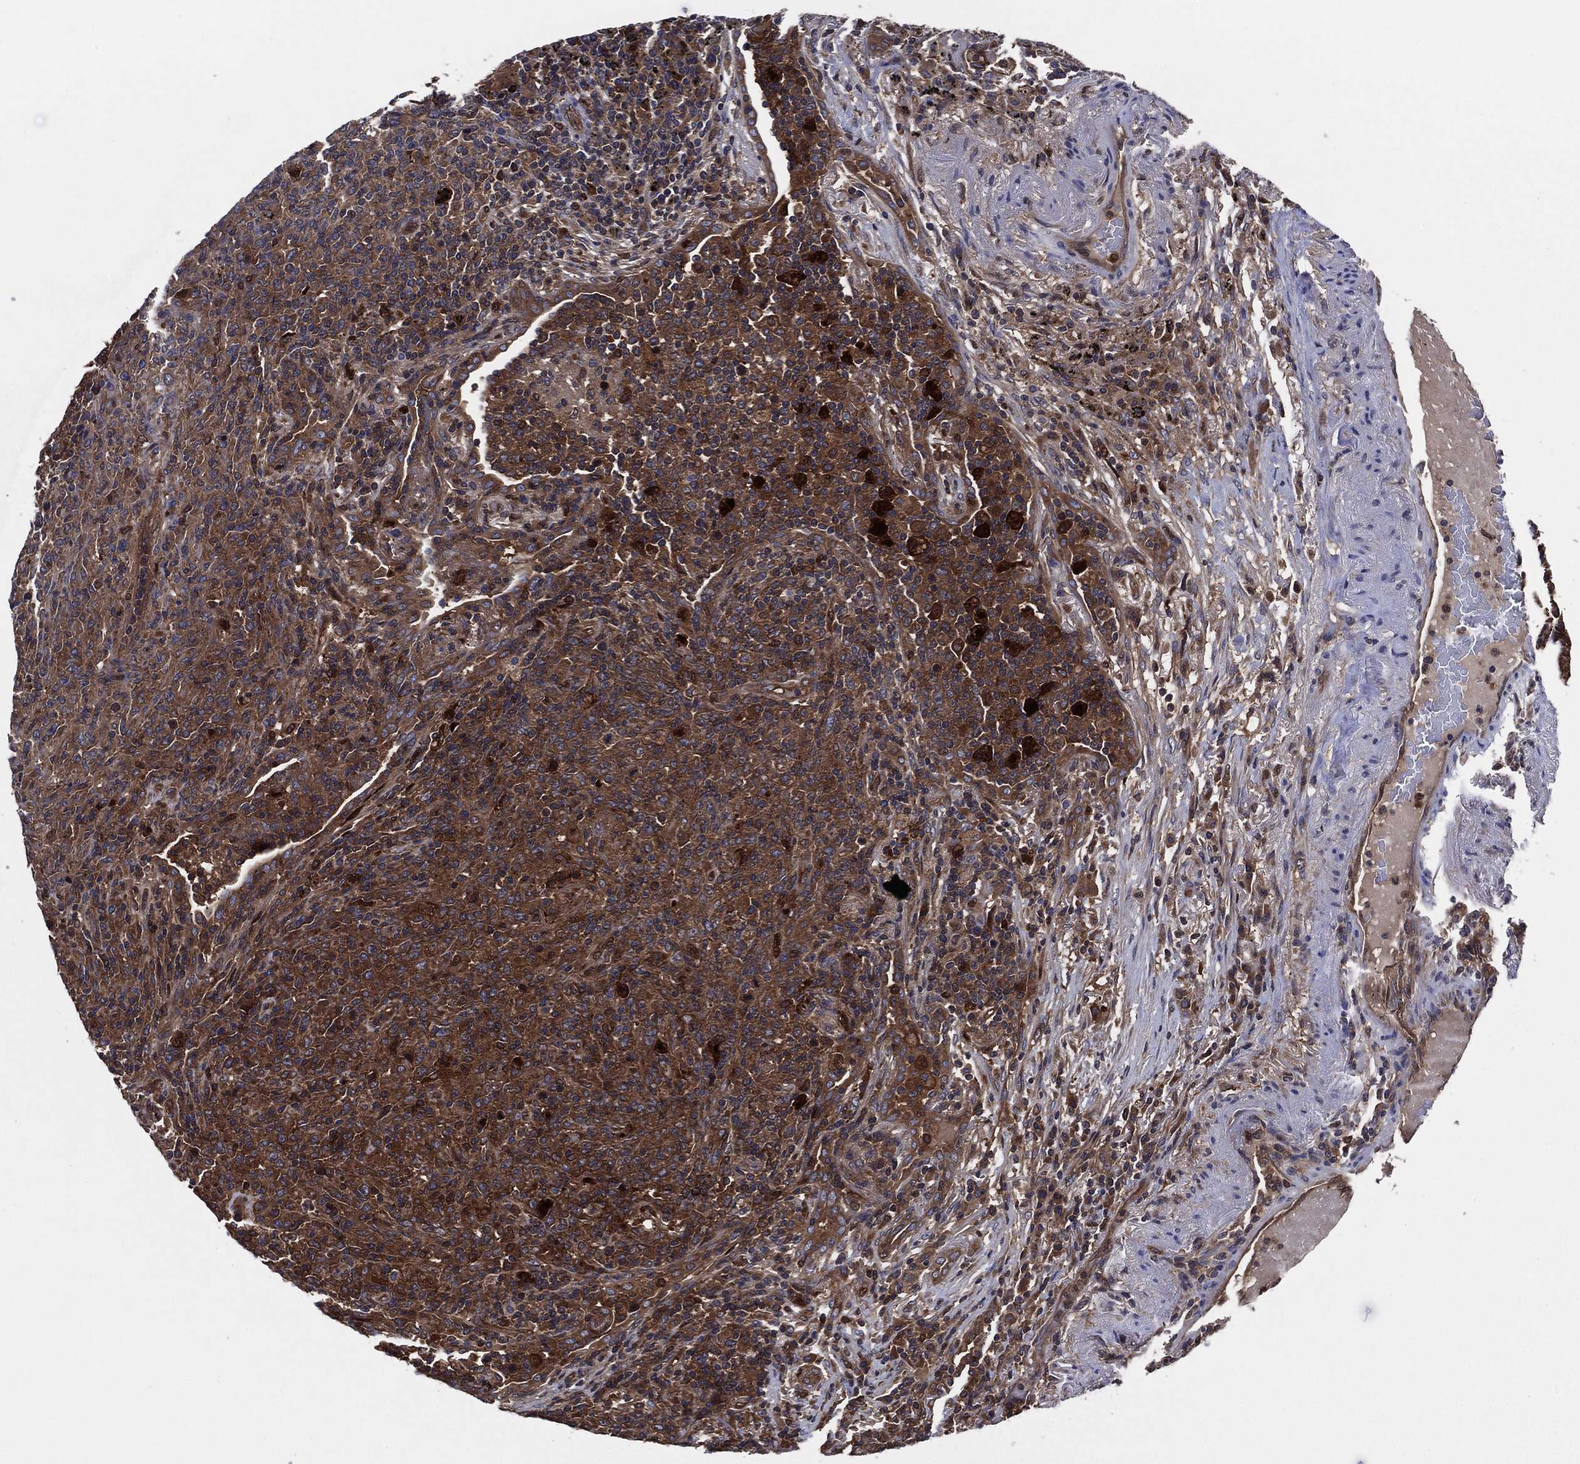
{"staining": {"intensity": "moderate", "quantity": ">75%", "location": "cytoplasmic/membranous"}, "tissue": "lymphoma", "cell_type": "Tumor cells", "image_type": "cancer", "snomed": [{"axis": "morphology", "description": "Malignant lymphoma, non-Hodgkin's type, High grade"}, {"axis": "topography", "description": "Lung"}], "caption": "This is an image of immunohistochemistry staining of lymphoma, which shows moderate expression in the cytoplasmic/membranous of tumor cells.", "gene": "XPNPEP1", "patient": {"sex": "male", "age": 79}}